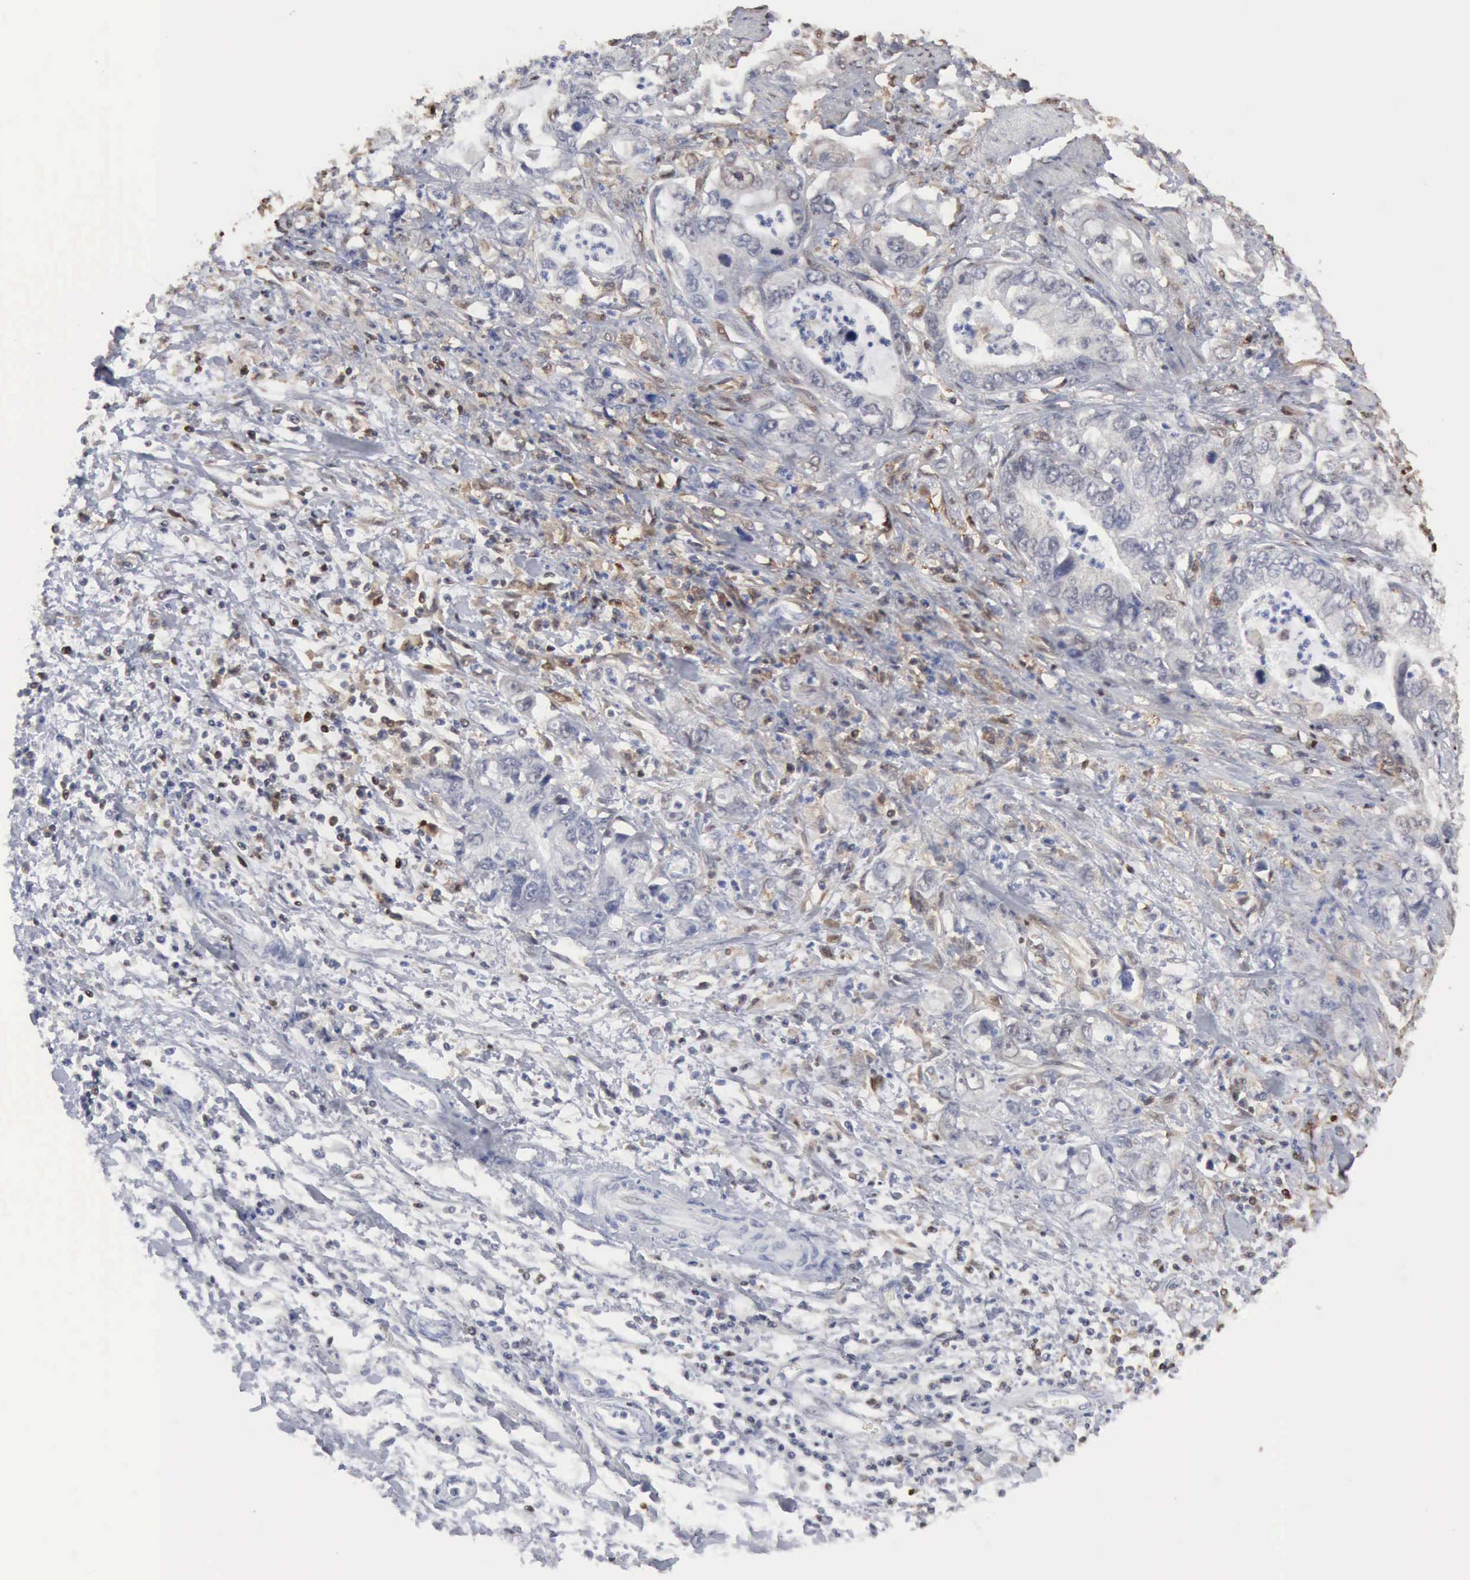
{"staining": {"intensity": "negative", "quantity": "none", "location": "none"}, "tissue": "stomach cancer", "cell_type": "Tumor cells", "image_type": "cancer", "snomed": [{"axis": "morphology", "description": "Adenocarcinoma, NOS"}, {"axis": "topography", "description": "Pancreas"}, {"axis": "topography", "description": "Stomach, upper"}], "caption": "The image exhibits no staining of tumor cells in stomach cancer.", "gene": "STAT1", "patient": {"sex": "male", "age": 77}}